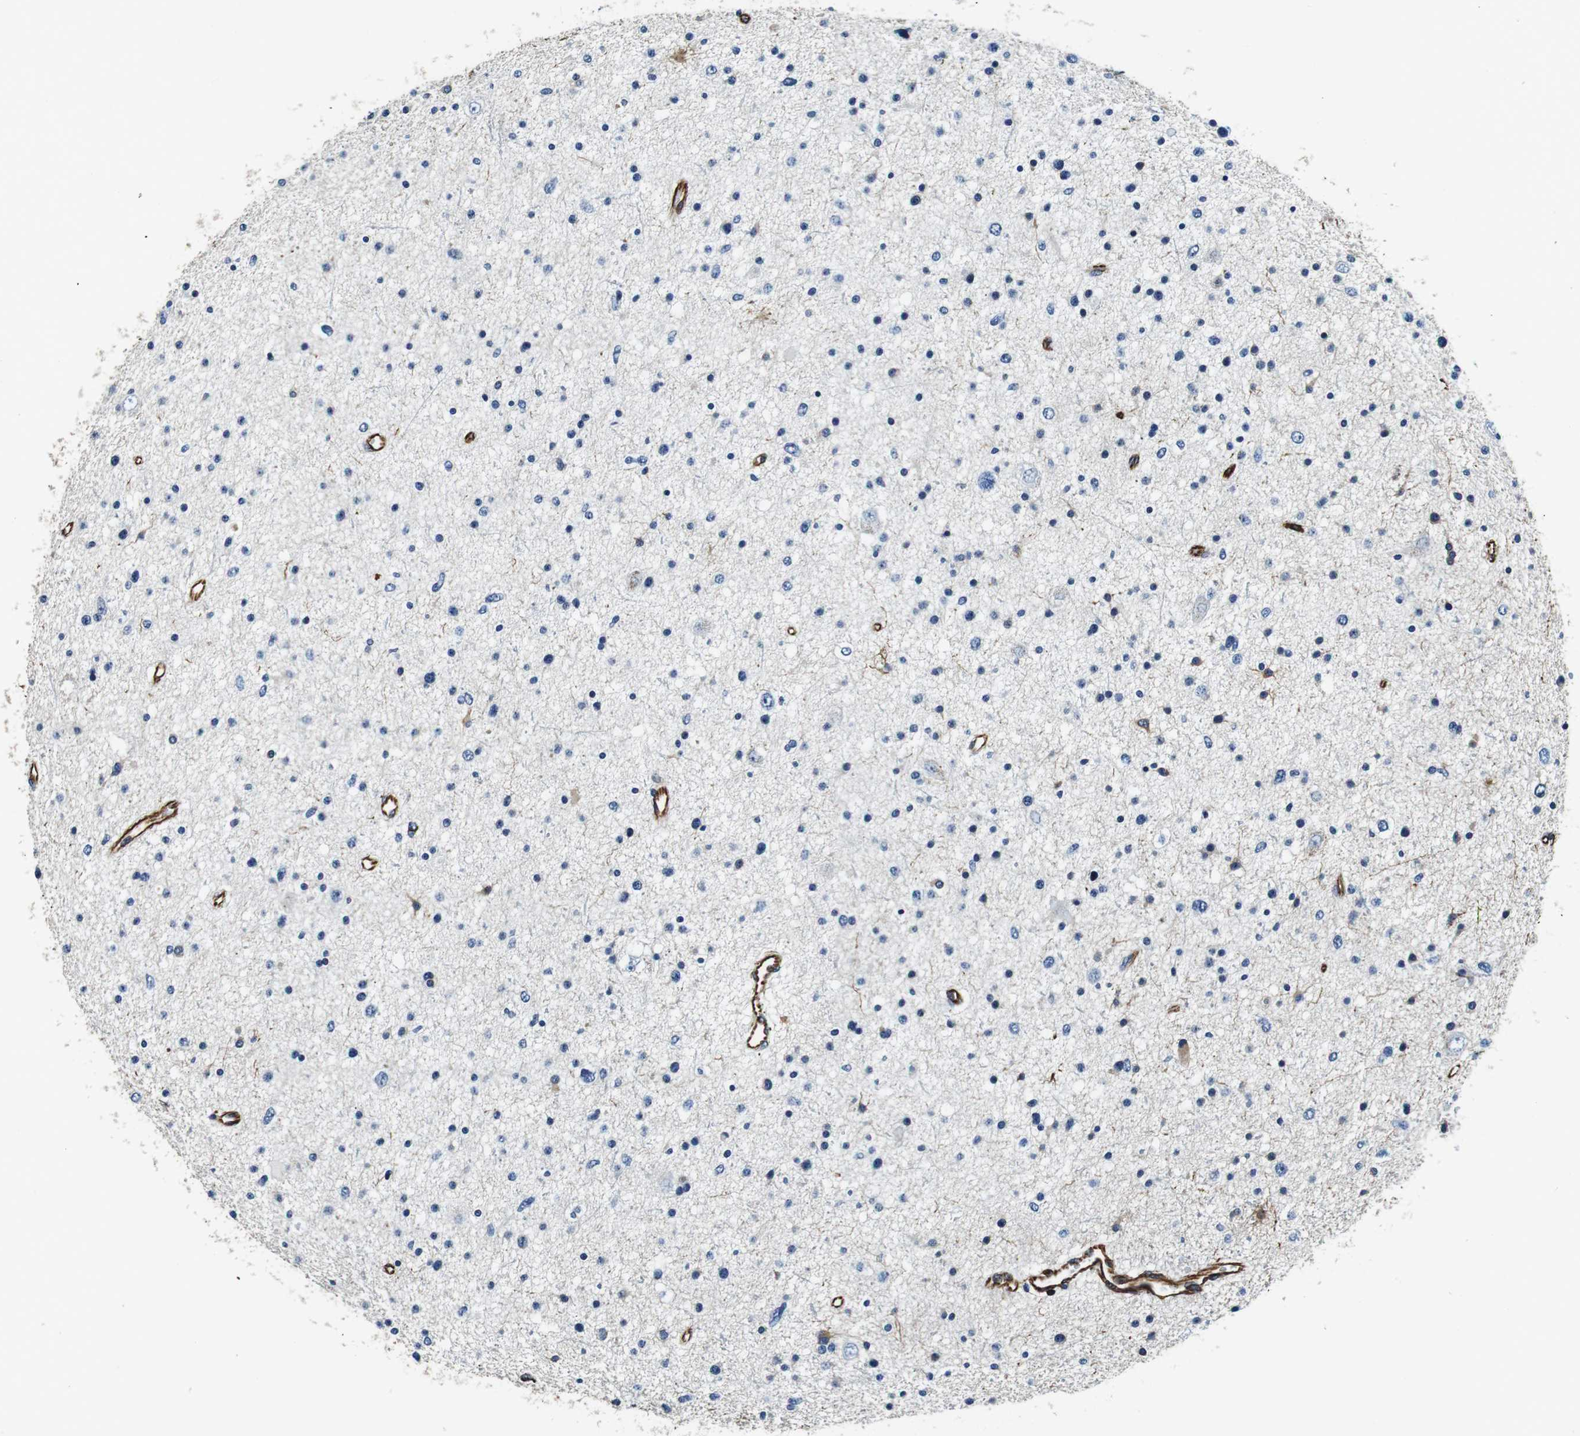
{"staining": {"intensity": "negative", "quantity": "none", "location": "none"}, "tissue": "glioma", "cell_type": "Tumor cells", "image_type": "cancer", "snomed": [{"axis": "morphology", "description": "Glioma, malignant, Low grade"}, {"axis": "topography", "description": "Brain"}], "caption": "Tumor cells are negative for protein expression in human glioma.", "gene": "GJE1", "patient": {"sex": "female", "age": 37}}